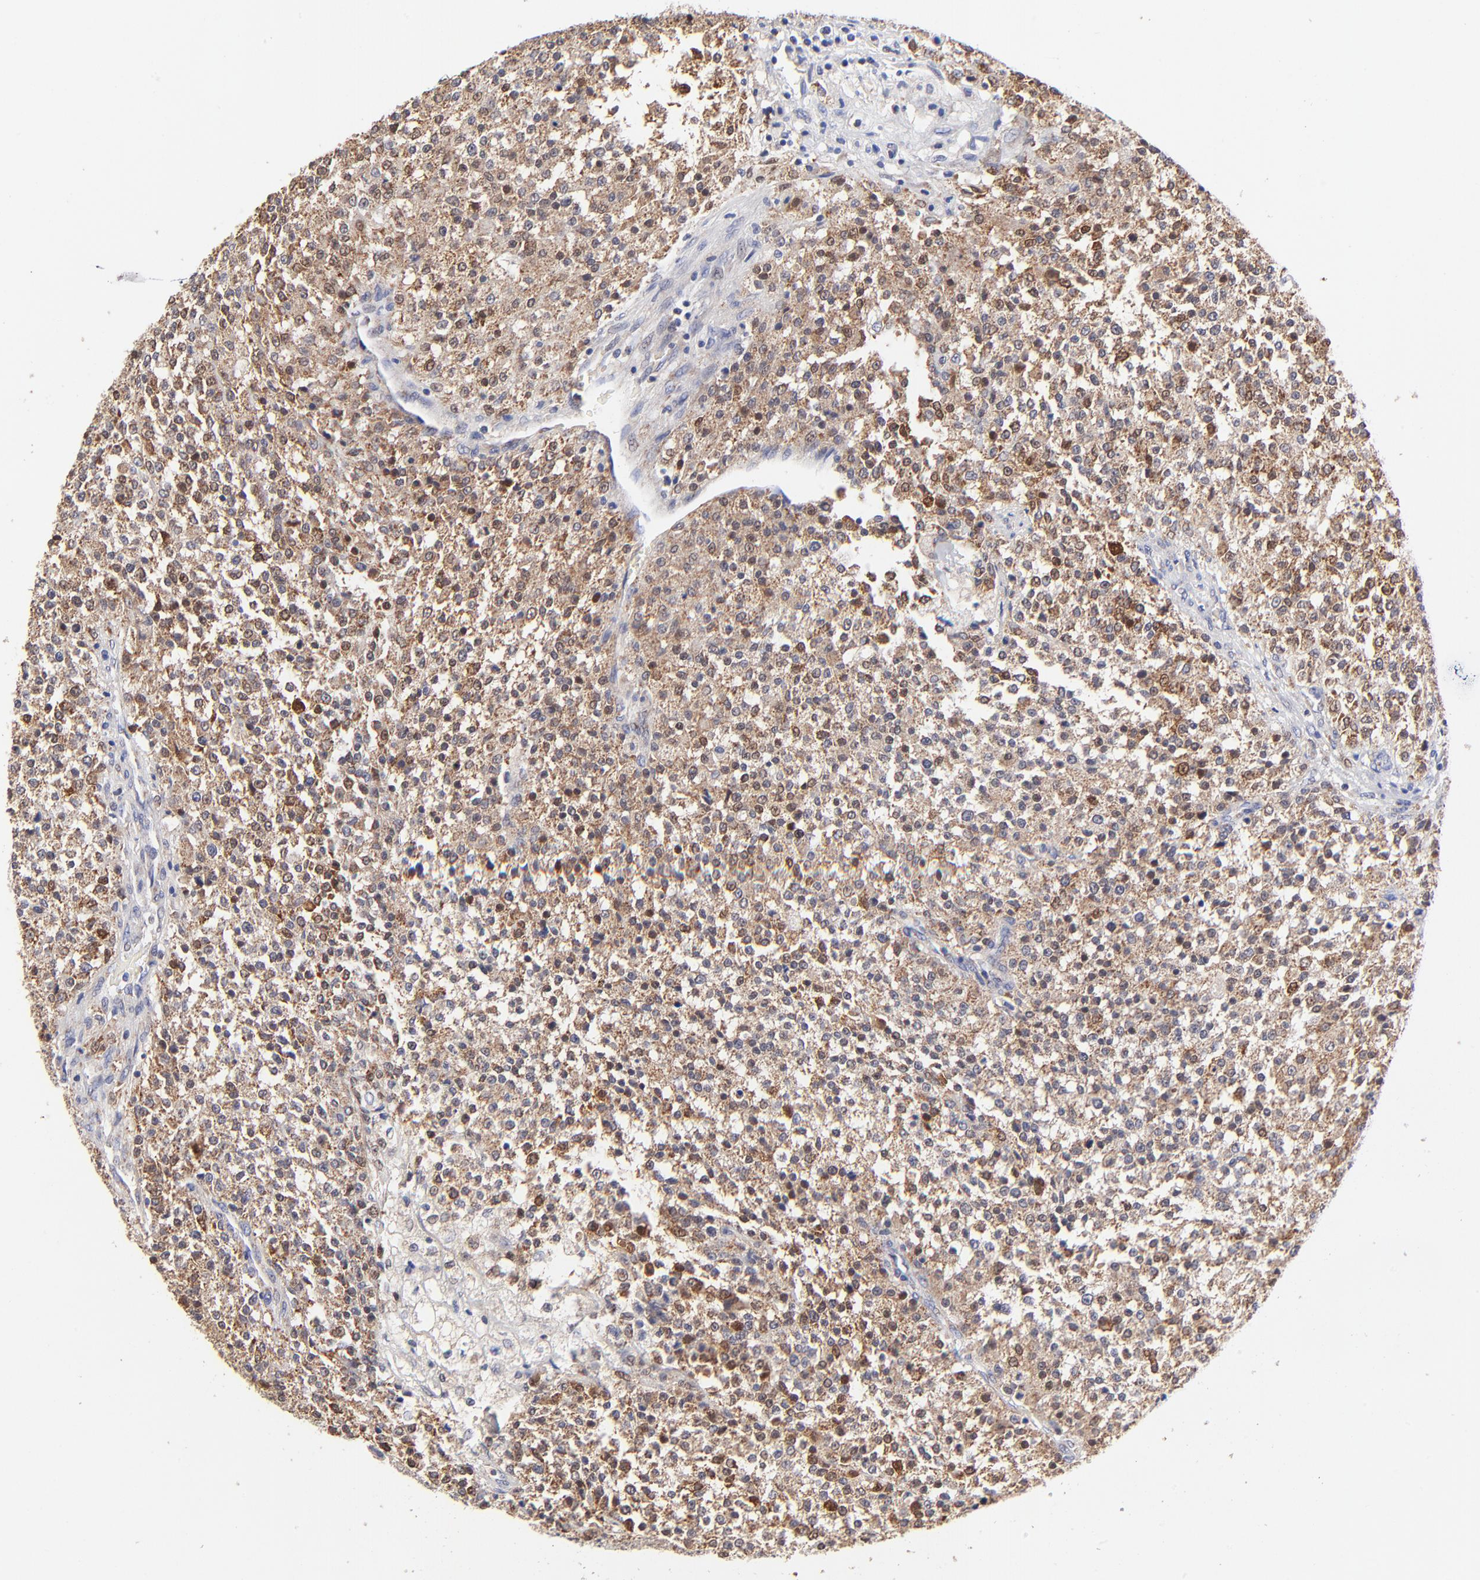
{"staining": {"intensity": "moderate", "quantity": "<25%", "location": "cytoplasmic/membranous,nuclear"}, "tissue": "testis cancer", "cell_type": "Tumor cells", "image_type": "cancer", "snomed": [{"axis": "morphology", "description": "Seminoma, NOS"}, {"axis": "topography", "description": "Testis"}], "caption": "Human testis seminoma stained with a brown dye shows moderate cytoplasmic/membranous and nuclear positive staining in about <25% of tumor cells.", "gene": "FBXL12", "patient": {"sex": "male", "age": 59}}